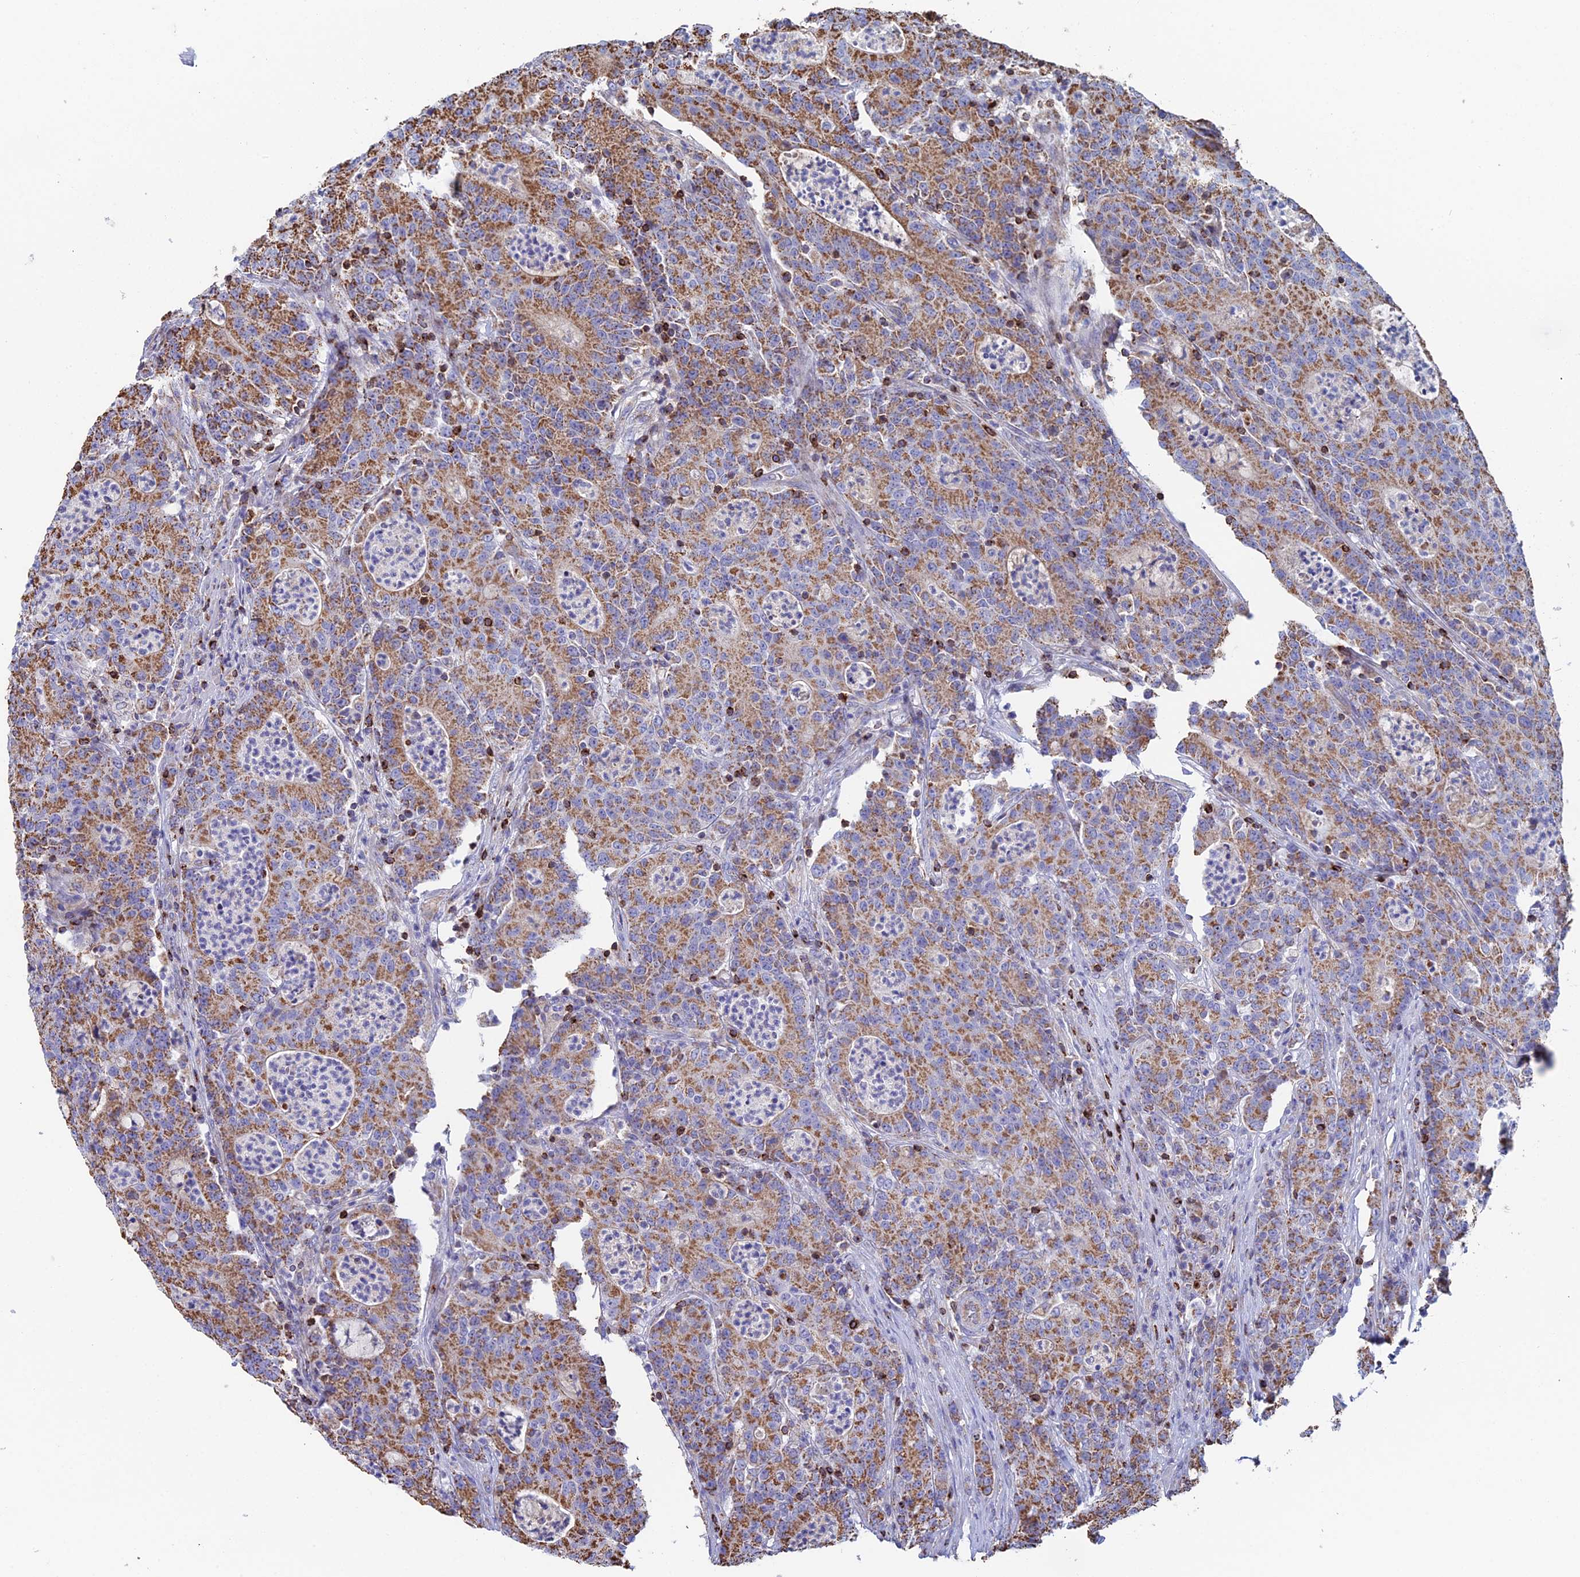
{"staining": {"intensity": "moderate", "quantity": ">75%", "location": "cytoplasmic/membranous"}, "tissue": "colorectal cancer", "cell_type": "Tumor cells", "image_type": "cancer", "snomed": [{"axis": "morphology", "description": "Adenocarcinoma, NOS"}, {"axis": "topography", "description": "Colon"}], "caption": "IHC image of neoplastic tissue: adenocarcinoma (colorectal) stained using IHC reveals medium levels of moderate protein expression localized specifically in the cytoplasmic/membranous of tumor cells, appearing as a cytoplasmic/membranous brown color.", "gene": "SPOCK2", "patient": {"sex": "male", "age": 83}}